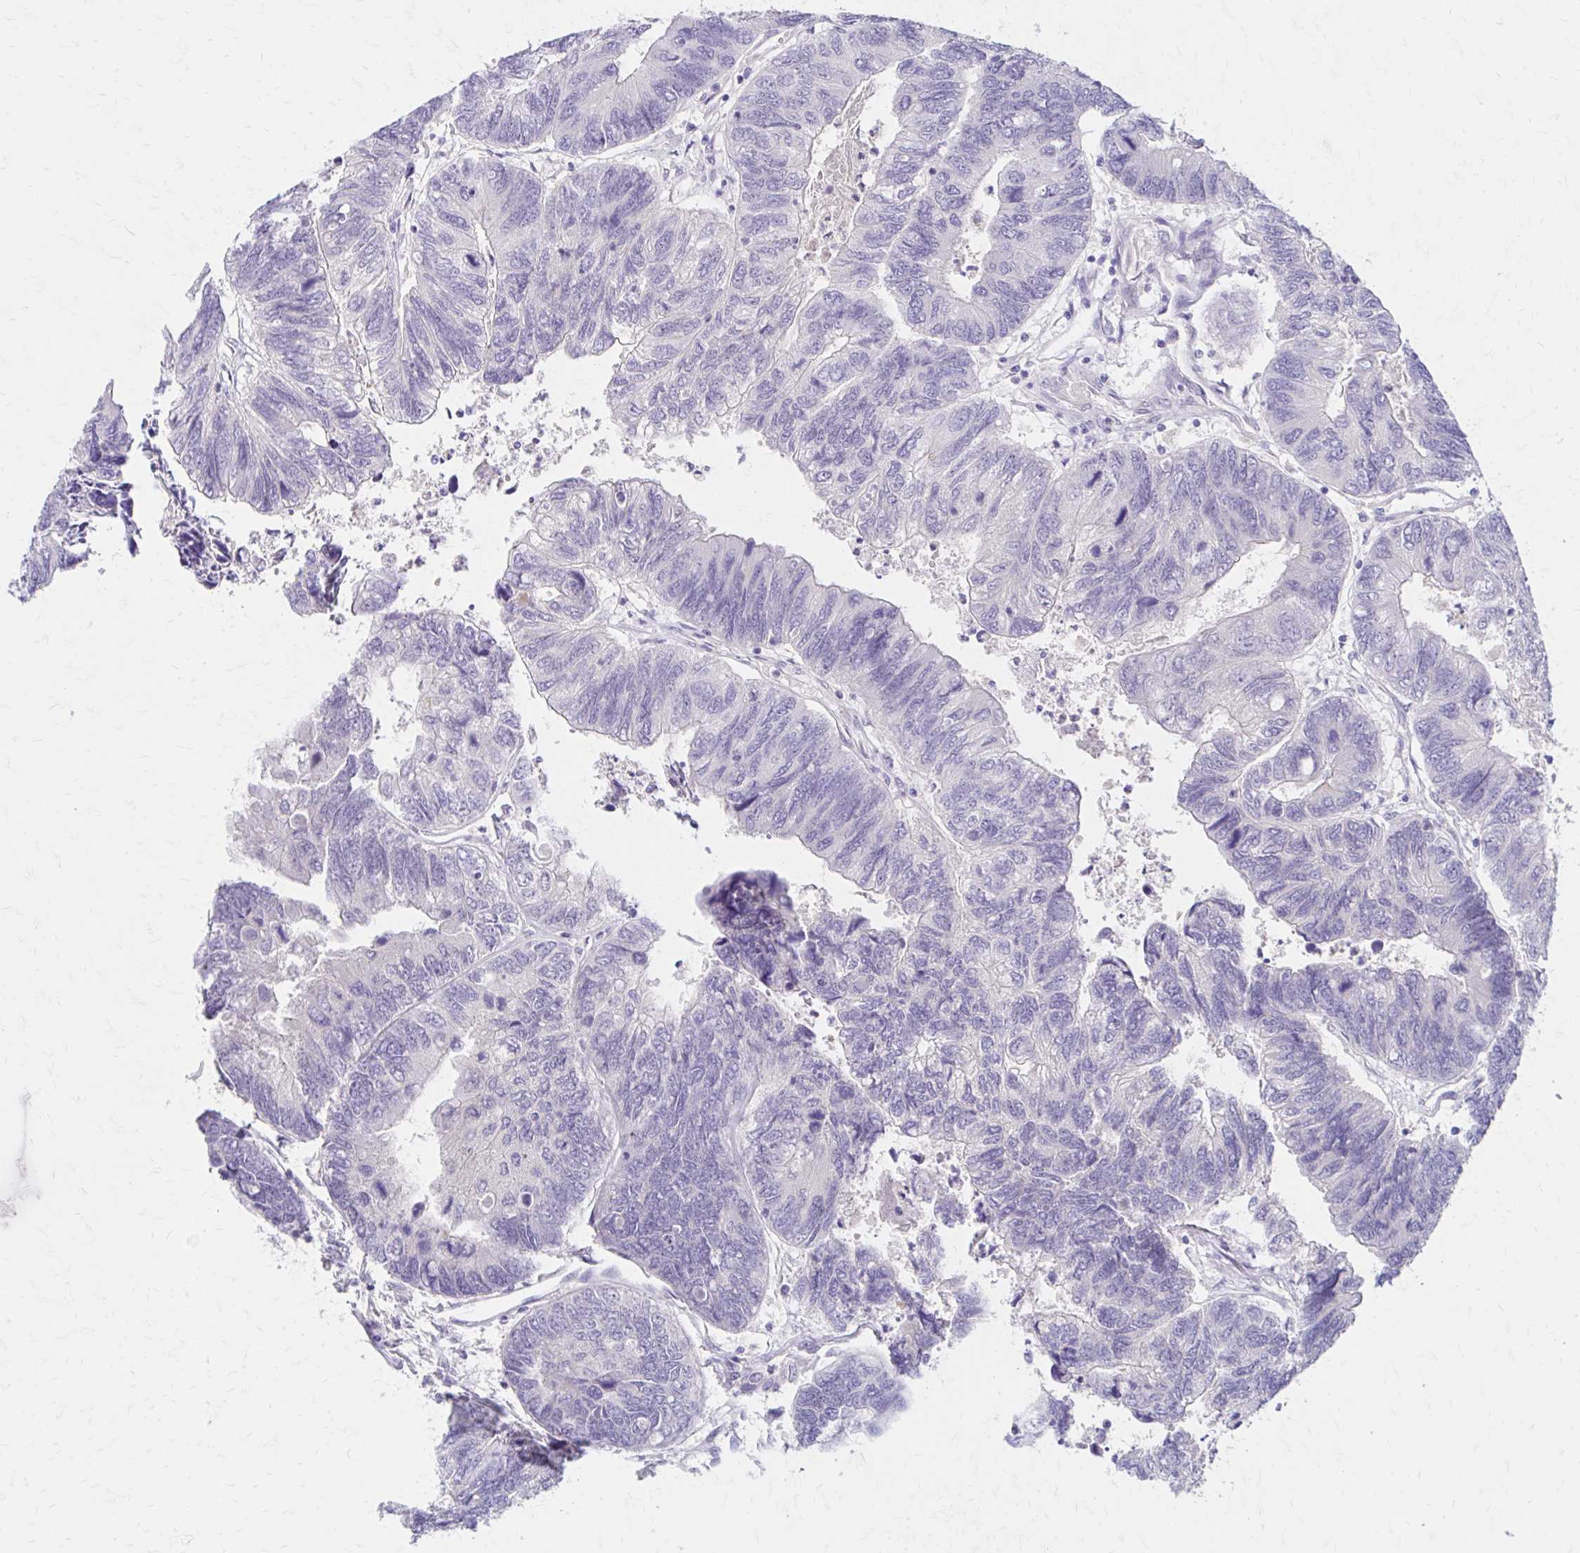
{"staining": {"intensity": "negative", "quantity": "none", "location": "none"}, "tissue": "colorectal cancer", "cell_type": "Tumor cells", "image_type": "cancer", "snomed": [{"axis": "morphology", "description": "Adenocarcinoma, NOS"}, {"axis": "topography", "description": "Colon"}], "caption": "A histopathology image of colorectal cancer (adenocarcinoma) stained for a protein demonstrates no brown staining in tumor cells.", "gene": "AZGP1", "patient": {"sex": "female", "age": 67}}